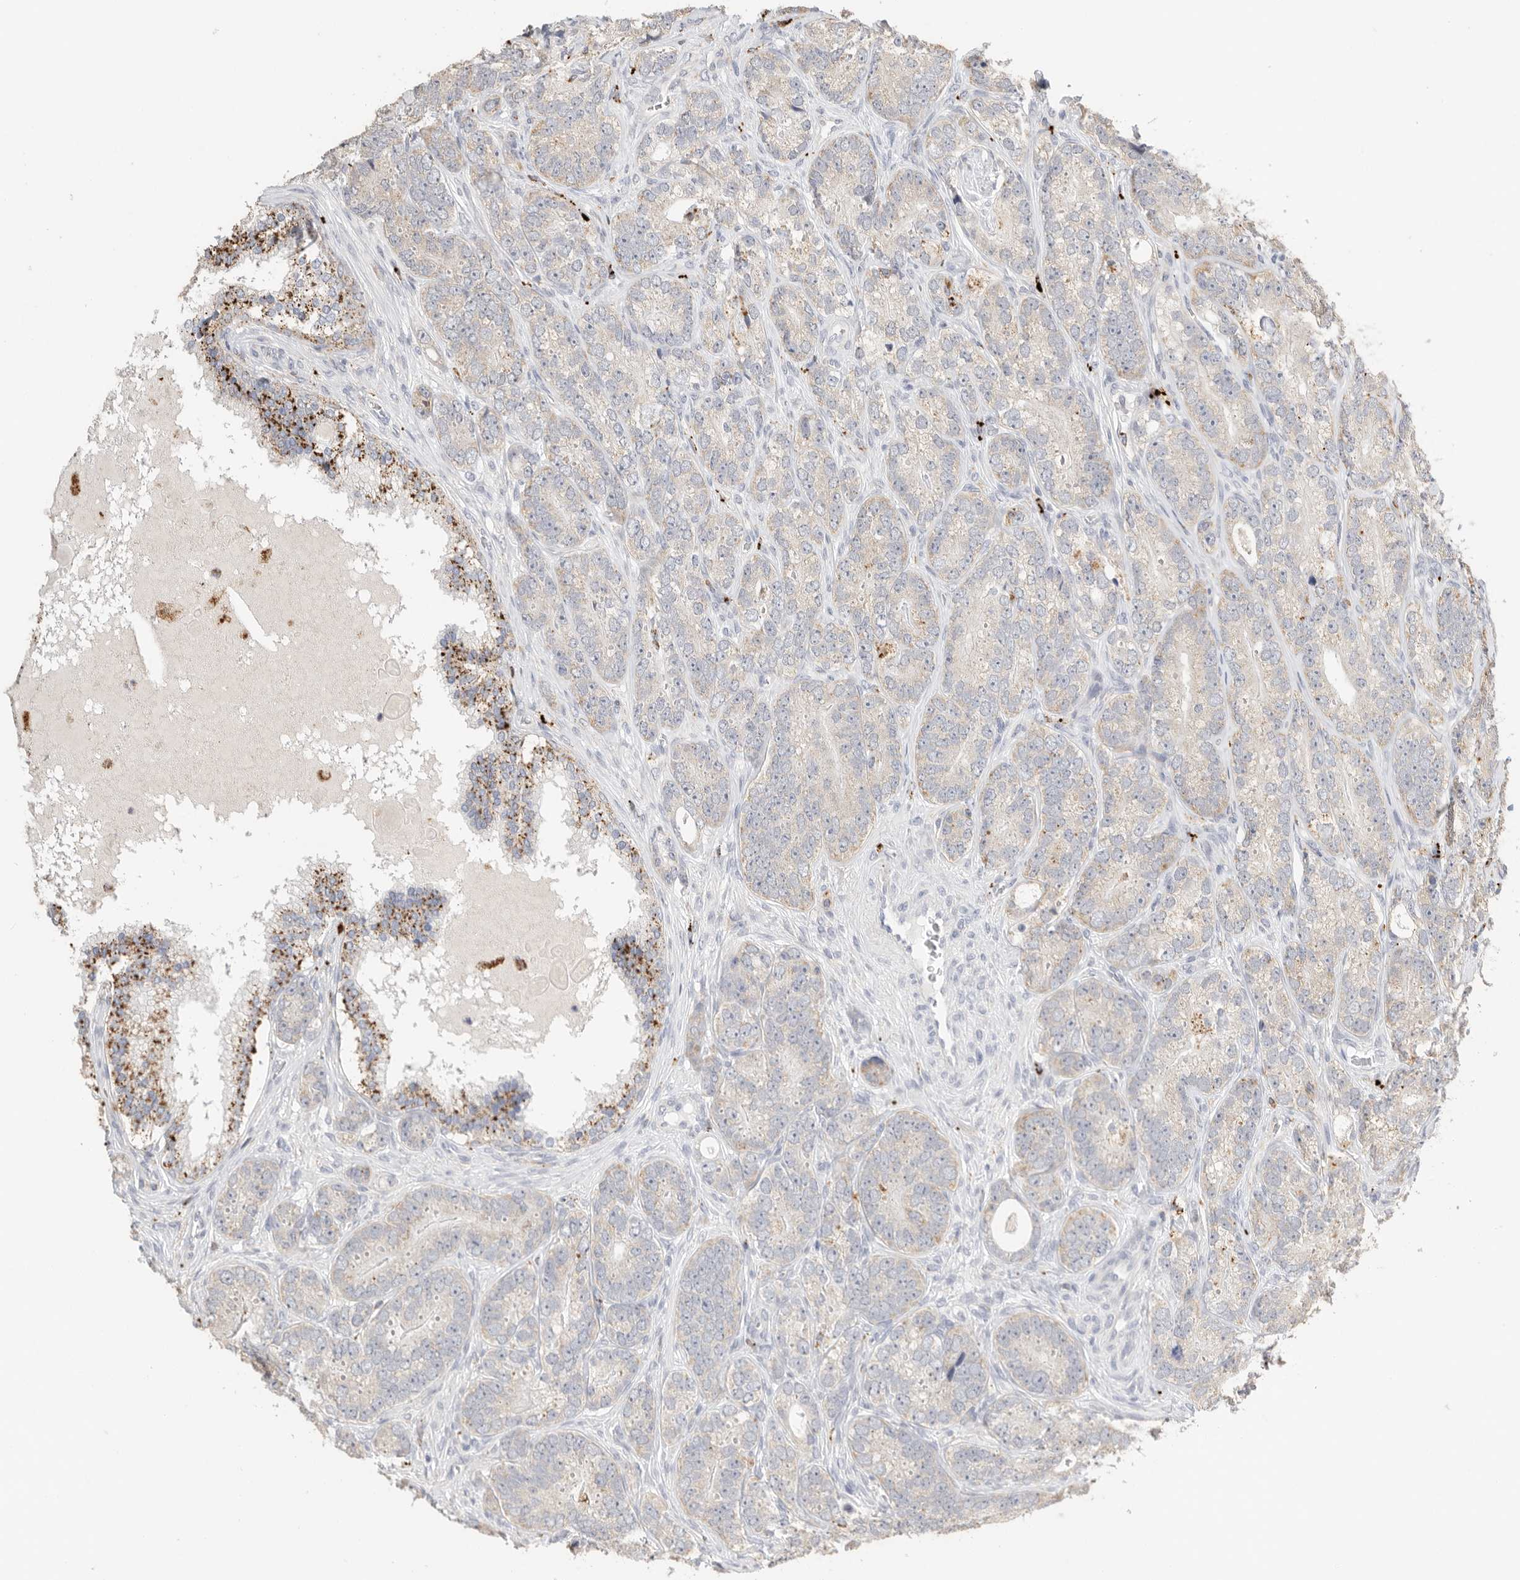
{"staining": {"intensity": "weak", "quantity": "25%-75%", "location": "cytoplasmic/membranous"}, "tissue": "prostate cancer", "cell_type": "Tumor cells", "image_type": "cancer", "snomed": [{"axis": "morphology", "description": "Adenocarcinoma, High grade"}, {"axis": "topography", "description": "Prostate"}], "caption": "Prostate adenocarcinoma (high-grade) stained for a protein (brown) shows weak cytoplasmic/membranous positive expression in approximately 25%-75% of tumor cells.", "gene": "GGH", "patient": {"sex": "male", "age": 56}}